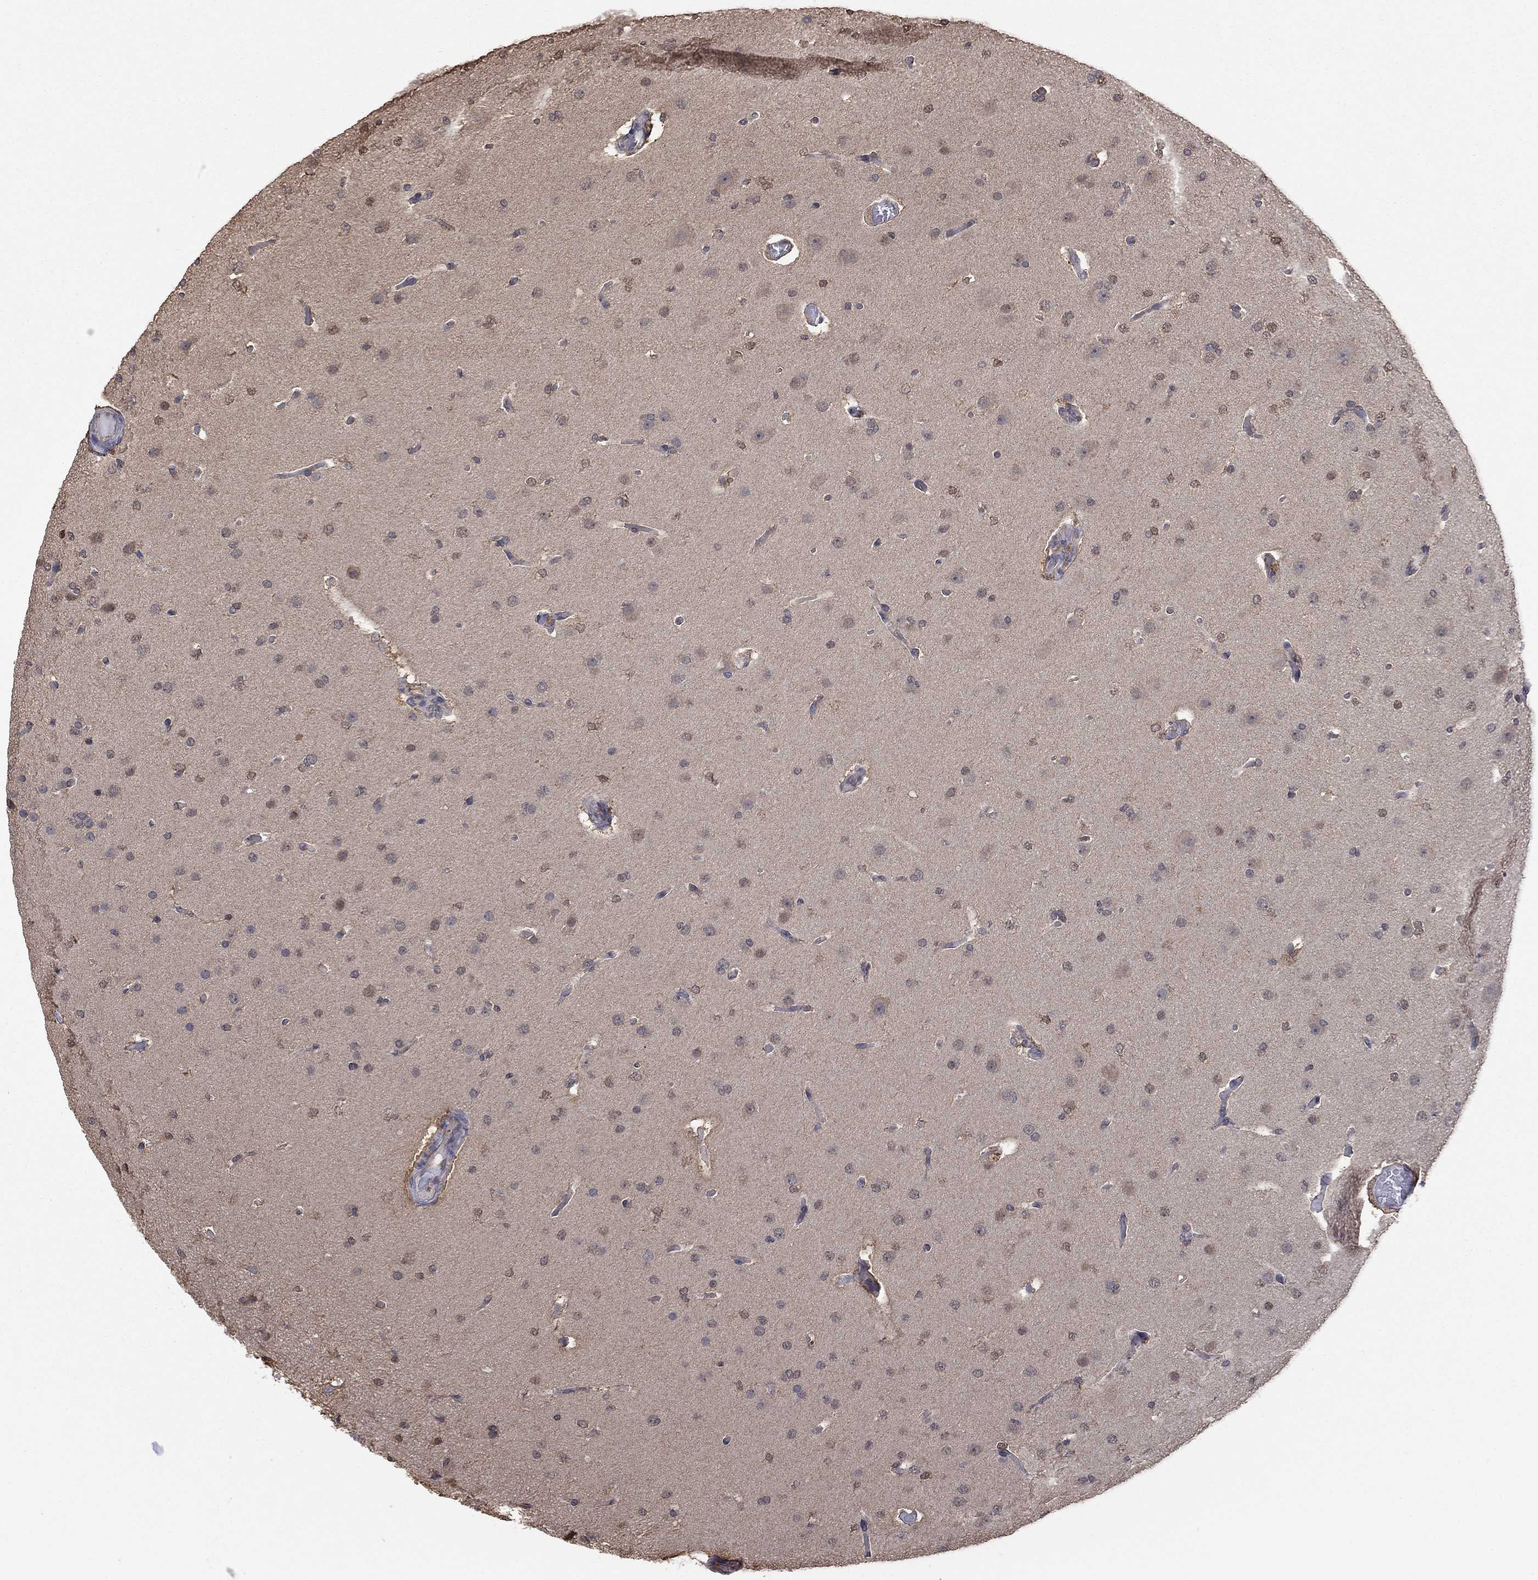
{"staining": {"intensity": "weak", "quantity": "<25%", "location": "nuclear"}, "tissue": "glioma", "cell_type": "Tumor cells", "image_type": "cancer", "snomed": [{"axis": "morphology", "description": "Glioma, malignant, Low grade"}, {"axis": "topography", "description": "Brain"}], "caption": "An image of human malignant low-grade glioma is negative for staining in tumor cells.", "gene": "RNF114", "patient": {"sex": "male", "age": 41}}